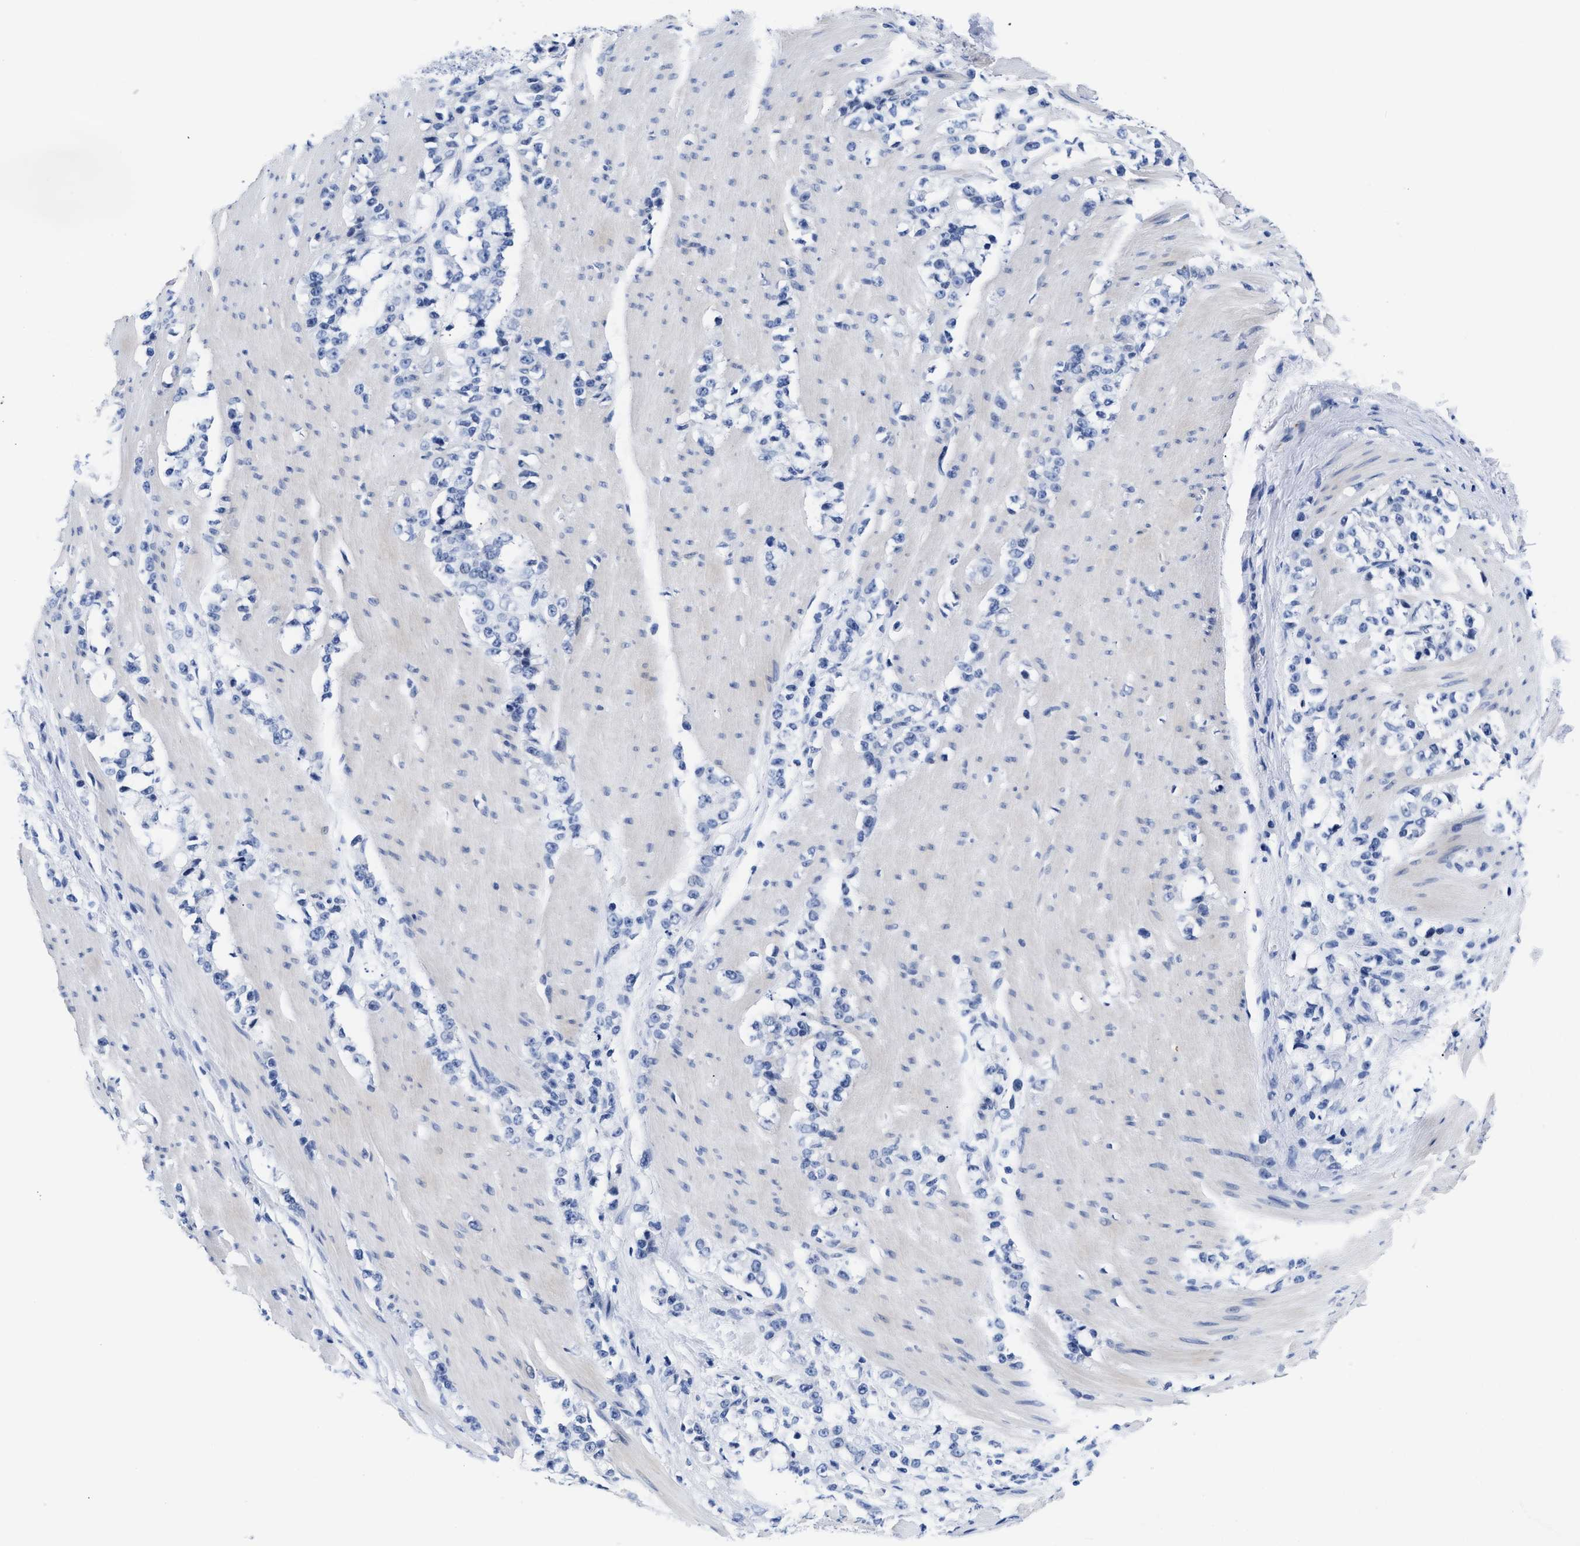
{"staining": {"intensity": "negative", "quantity": "none", "location": "none"}, "tissue": "stomach cancer", "cell_type": "Tumor cells", "image_type": "cancer", "snomed": [{"axis": "morphology", "description": "Adenocarcinoma, NOS"}, {"axis": "topography", "description": "Stomach, lower"}], "caption": "Immunohistochemistry (IHC) image of stomach adenocarcinoma stained for a protein (brown), which demonstrates no positivity in tumor cells. The staining was performed using DAB (3,3'-diaminobenzidine) to visualize the protein expression in brown, while the nuclei were stained in blue with hematoxylin (Magnification: 20x).", "gene": "TRIM29", "patient": {"sex": "male", "age": 88}}